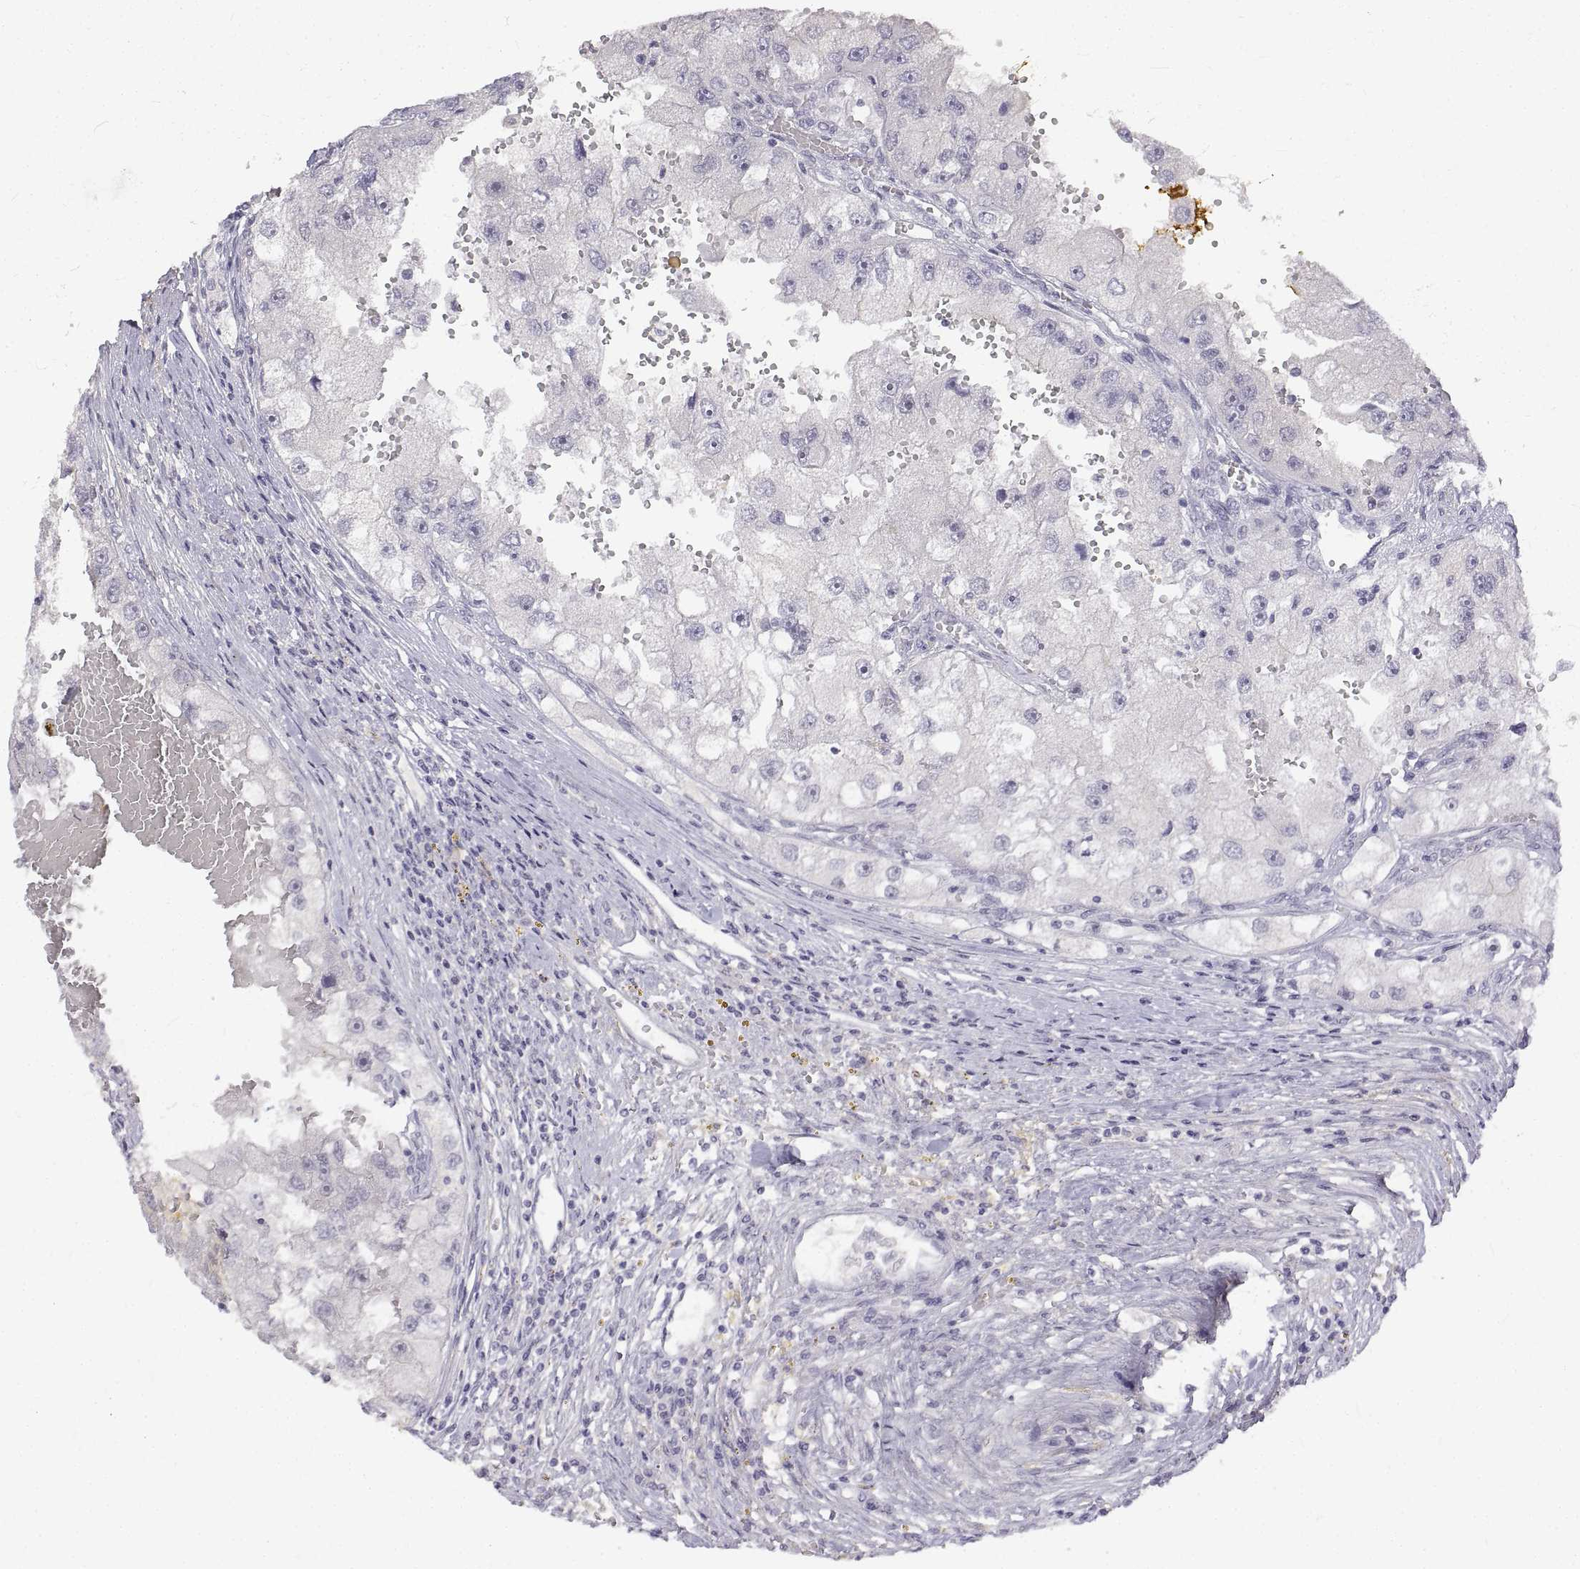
{"staining": {"intensity": "negative", "quantity": "none", "location": "none"}, "tissue": "renal cancer", "cell_type": "Tumor cells", "image_type": "cancer", "snomed": [{"axis": "morphology", "description": "Adenocarcinoma, NOS"}, {"axis": "topography", "description": "Kidney"}], "caption": "A histopathology image of renal cancer (adenocarcinoma) stained for a protein demonstrates no brown staining in tumor cells.", "gene": "ANO2", "patient": {"sex": "male", "age": 63}}